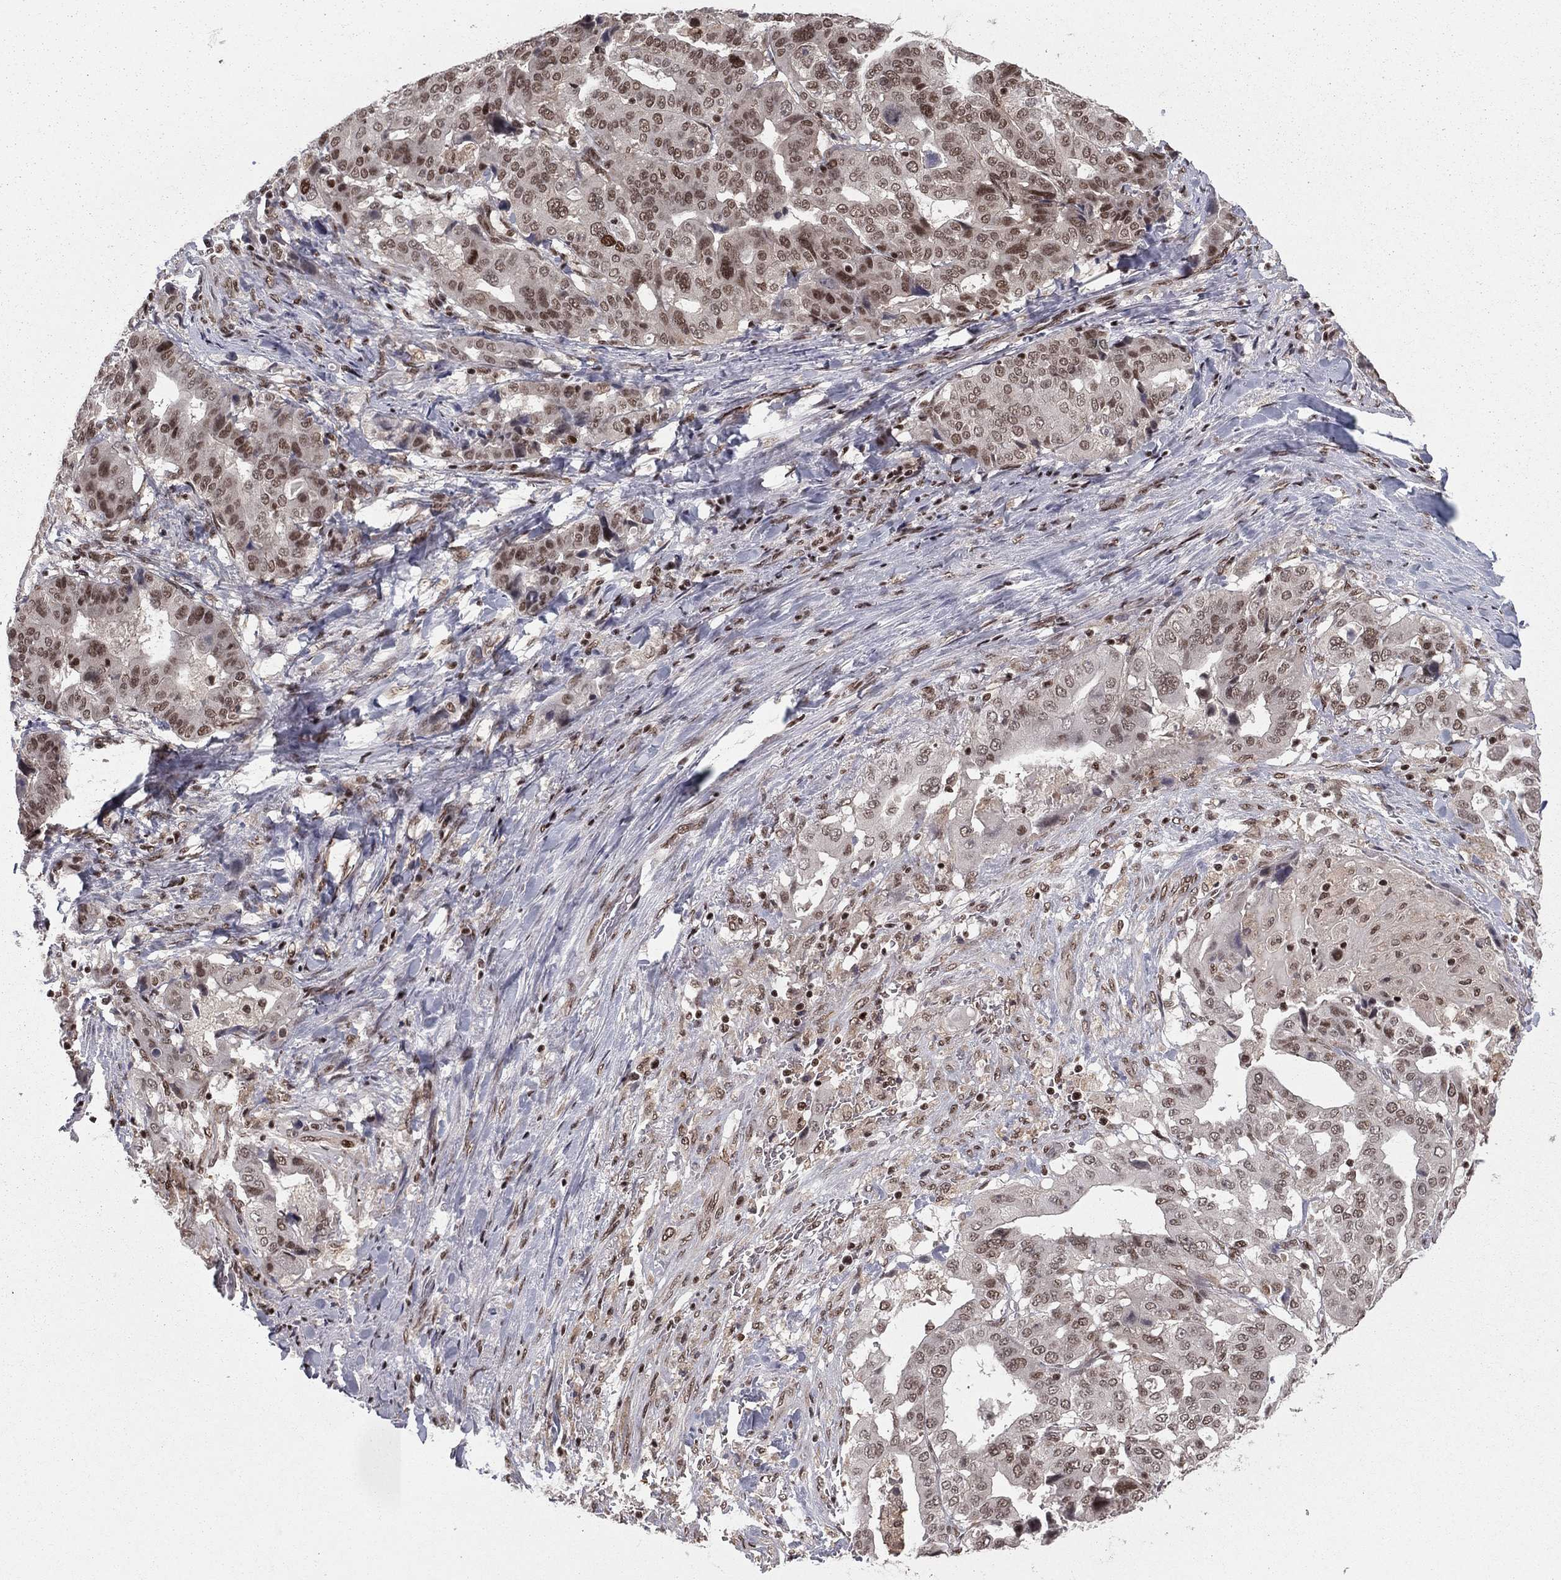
{"staining": {"intensity": "strong", "quantity": "<25%", "location": "nuclear"}, "tissue": "stomach cancer", "cell_type": "Tumor cells", "image_type": "cancer", "snomed": [{"axis": "morphology", "description": "Adenocarcinoma, NOS"}, {"axis": "topography", "description": "Stomach"}], "caption": "Immunohistochemistry (IHC) of human stomach cancer demonstrates medium levels of strong nuclear expression in about <25% of tumor cells.", "gene": "NFYB", "patient": {"sex": "male", "age": 48}}